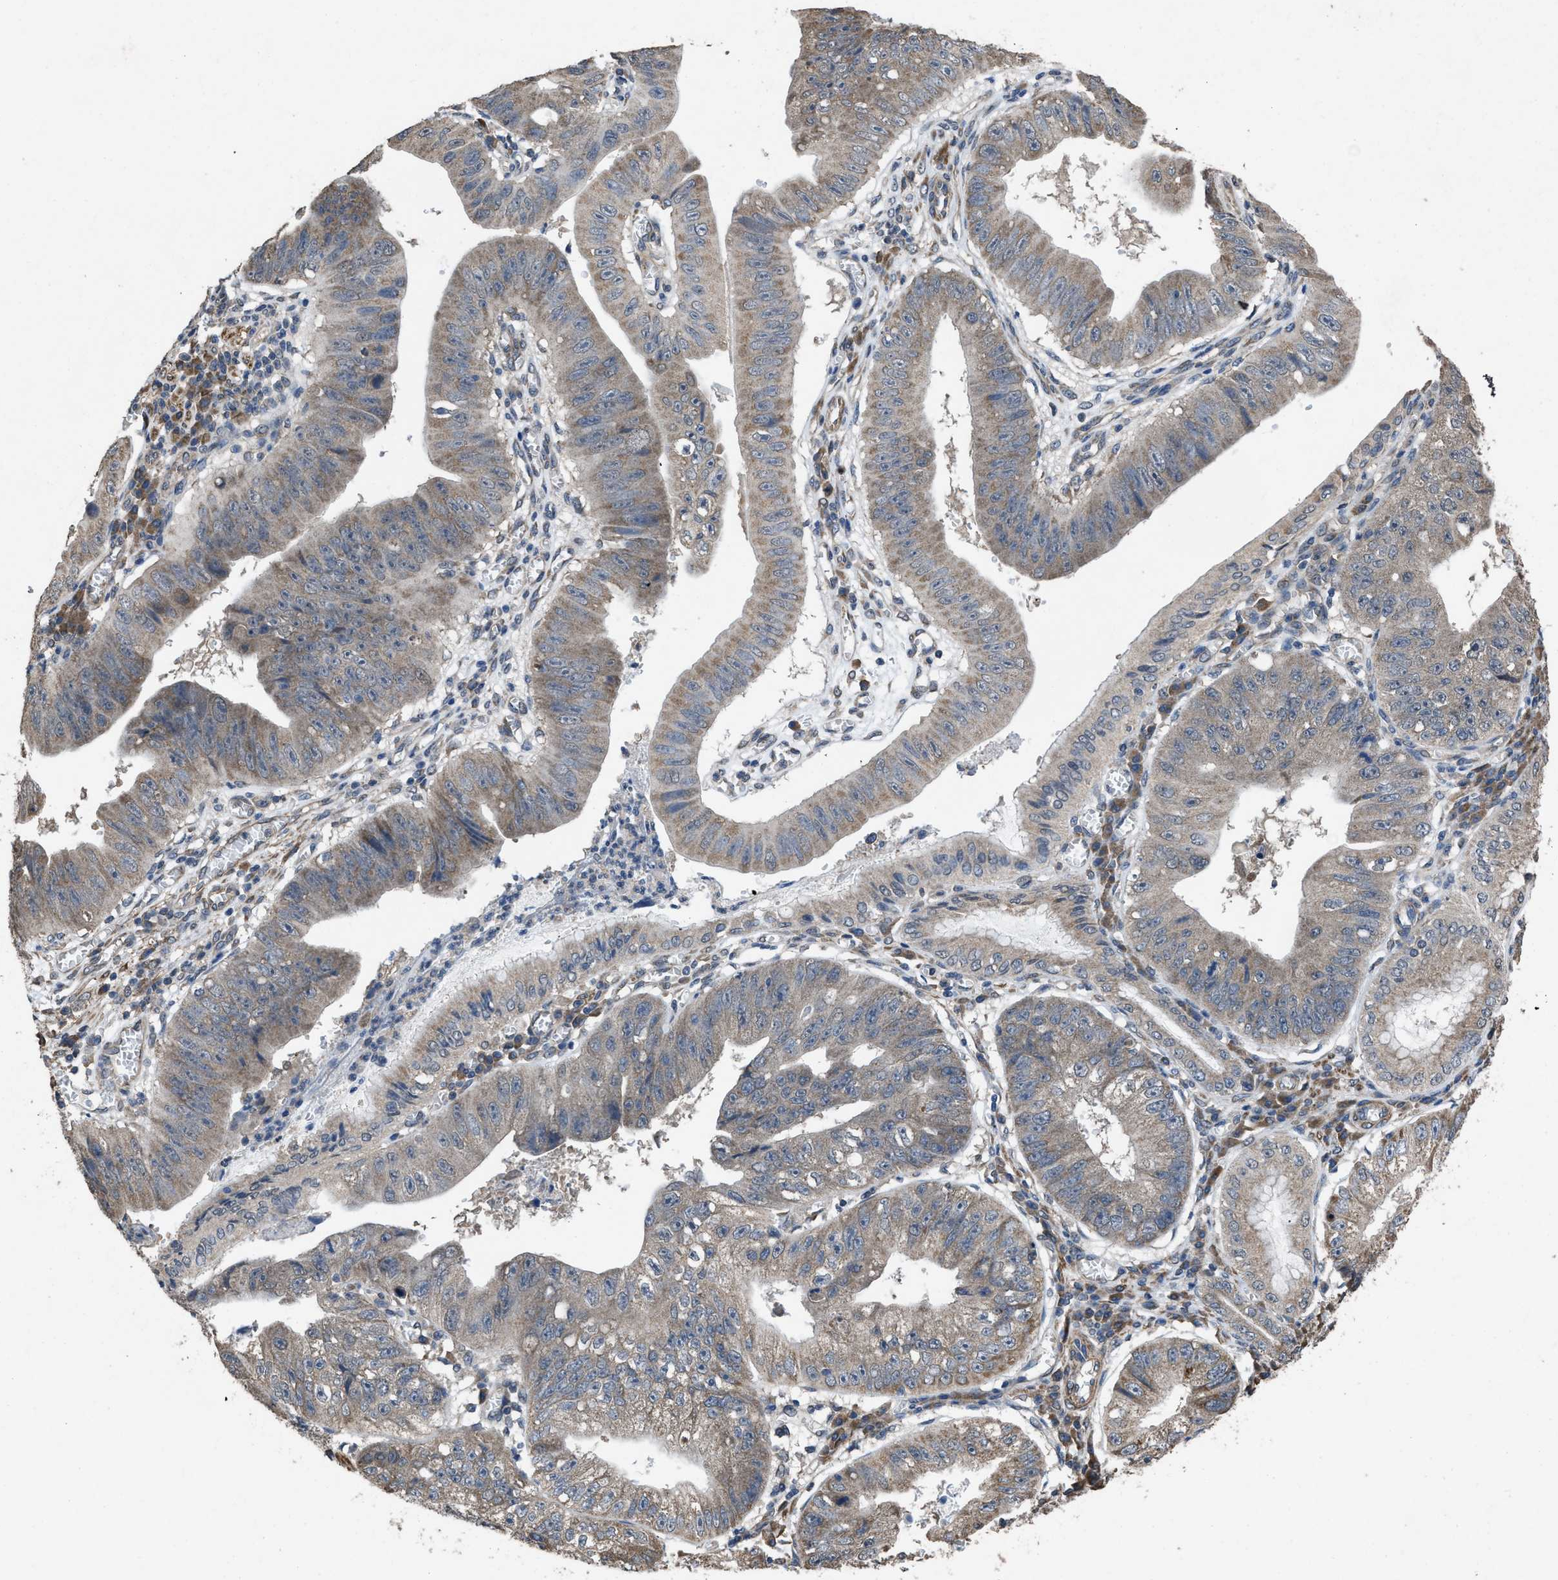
{"staining": {"intensity": "weak", "quantity": ">75%", "location": "cytoplasmic/membranous"}, "tissue": "stomach cancer", "cell_type": "Tumor cells", "image_type": "cancer", "snomed": [{"axis": "morphology", "description": "Adenocarcinoma, NOS"}, {"axis": "topography", "description": "Stomach"}], "caption": "Immunohistochemistry (IHC) image of neoplastic tissue: human stomach adenocarcinoma stained using immunohistochemistry (IHC) reveals low levels of weak protein expression localized specifically in the cytoplasmic/membranous of tumor cells, appearing as a cytoplasmic/membranous brown color.", "gene": "ARL6", "patient": {"sex": "male", "age": 59}}